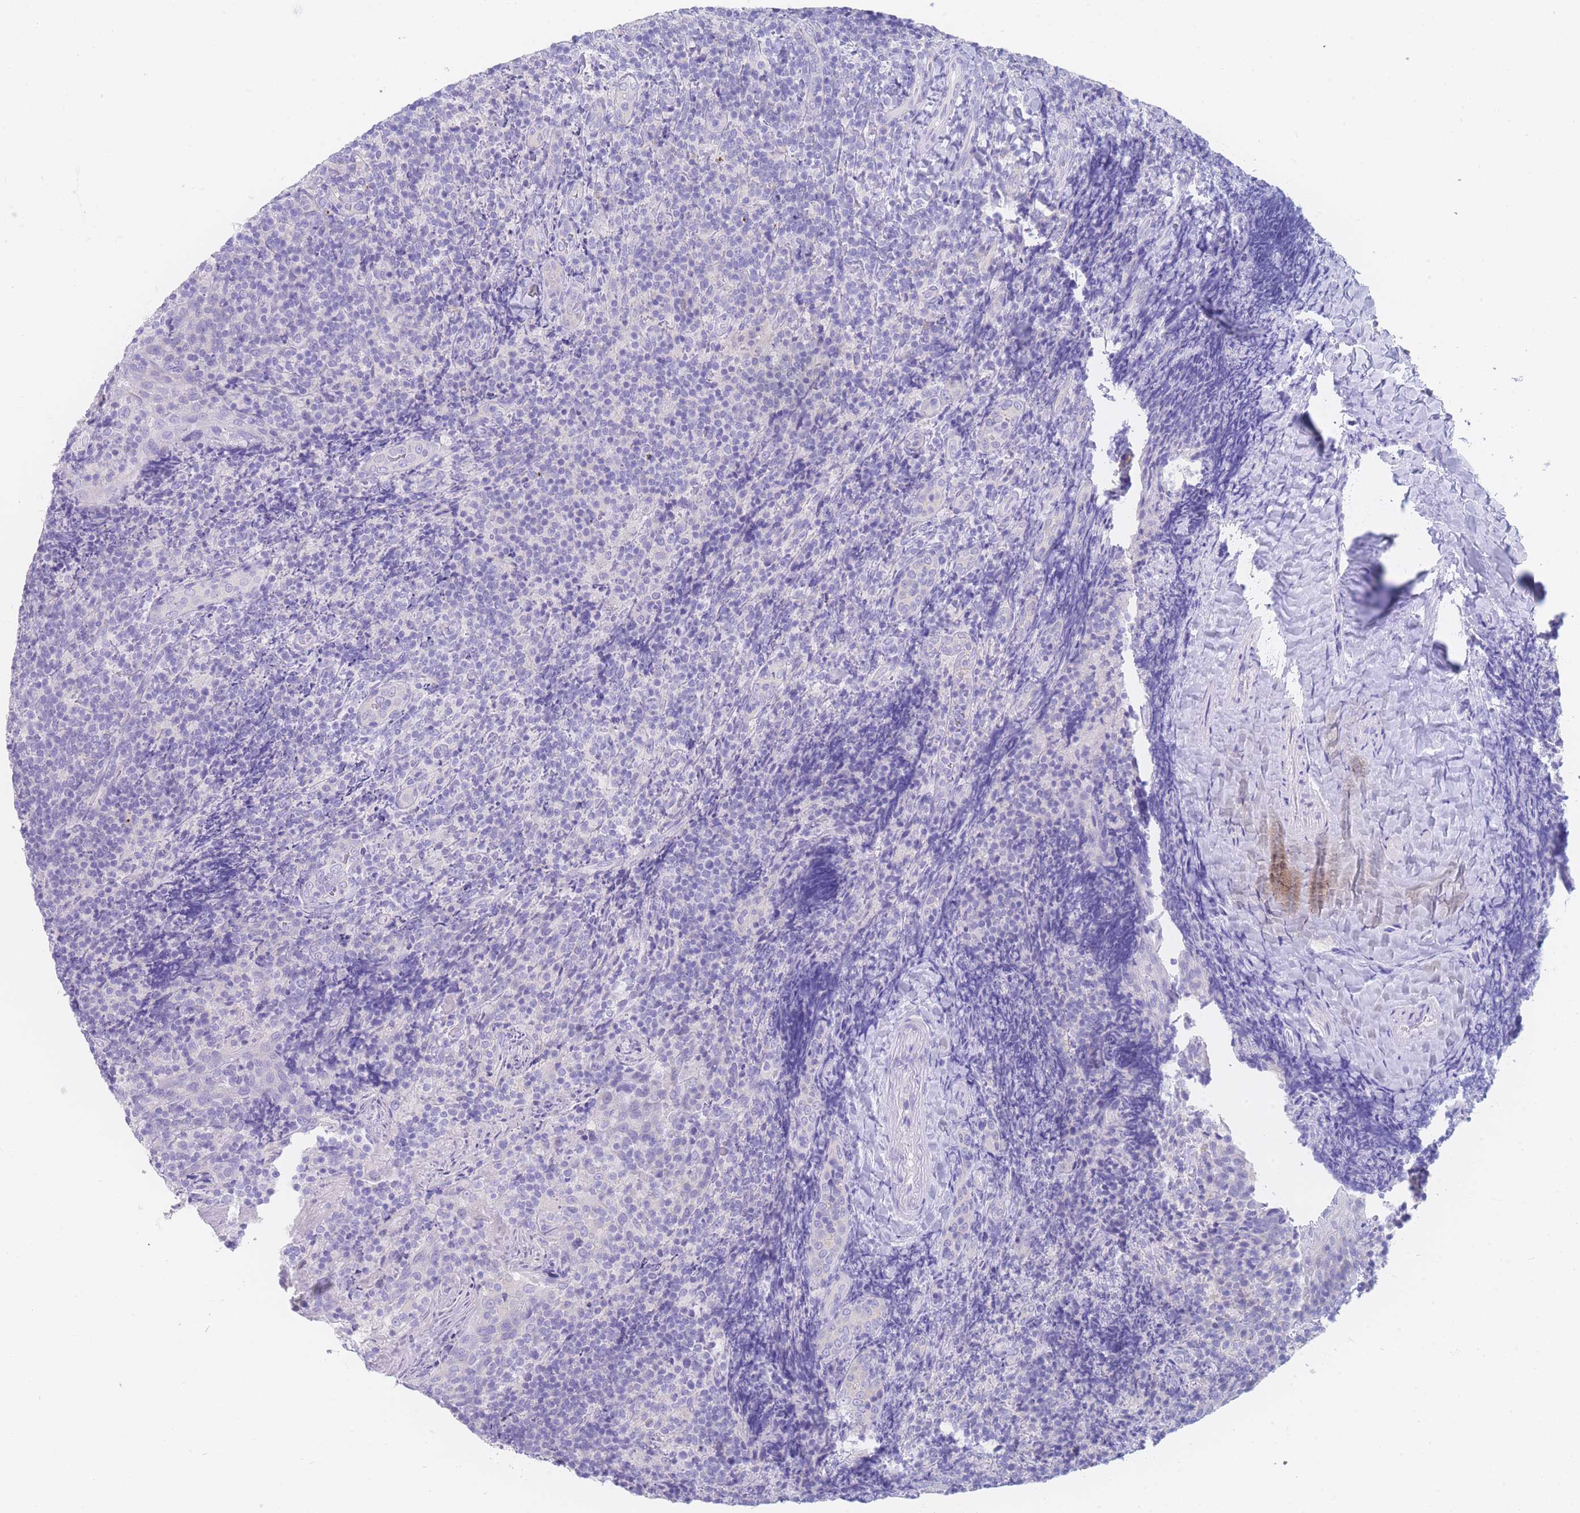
{"staining": {"intensity": "negative", "quantity": "none", "location": "none"}, "tissue": "tonsil", "cell_type": "Germinal center cells", "image_type": "normal", "snomed": [{"axis": "morphology", "description": "Normal tissue, NOS"}, {"axis": "topography", "description": "Tonsil"}], "caption": "This is an immunohistochemistry histopathology image of normal tonsil. There is no staining in germinal center cells.", "gene": "LZTFL1", "patient": {"sex": "female", "age": 10}}